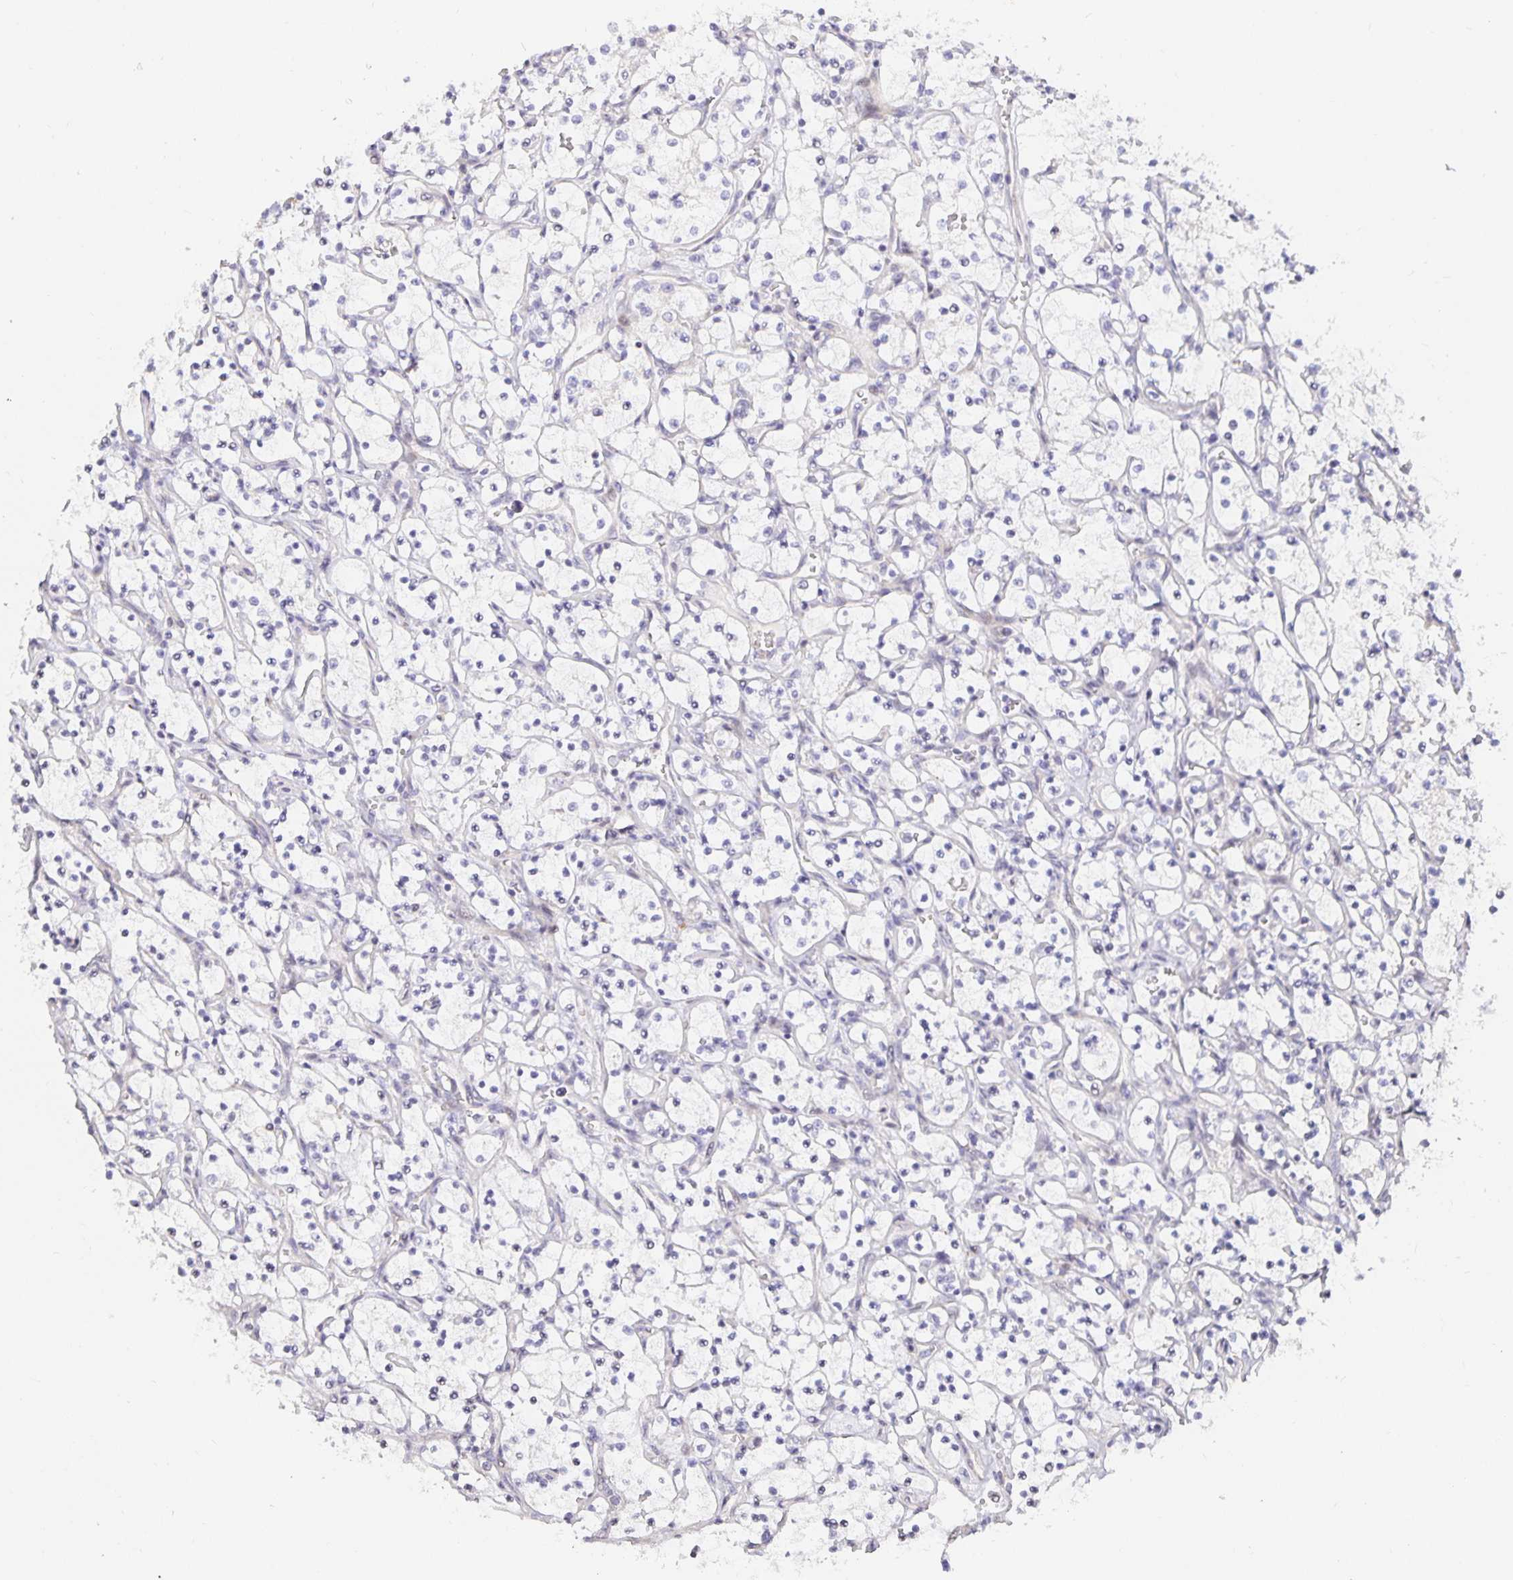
{"staining": {"intensity": "negative", "quantity": "none", "location": "none"}, "tissue": "renal cancer", "cell_type": "Tumor cells", "image_type": "cancer", "snomed": [{"axis": "morphology", "description": "Adenocarcinoma, NOS"}, {"axis": "topography", "description": "Kidney"}], "caption": "The IHC photomicrograph has no significant positivity in tumor cells of renal cancer tissue.", "gene": "TJP3", "patient": {"sex": "female", "age": 69}}